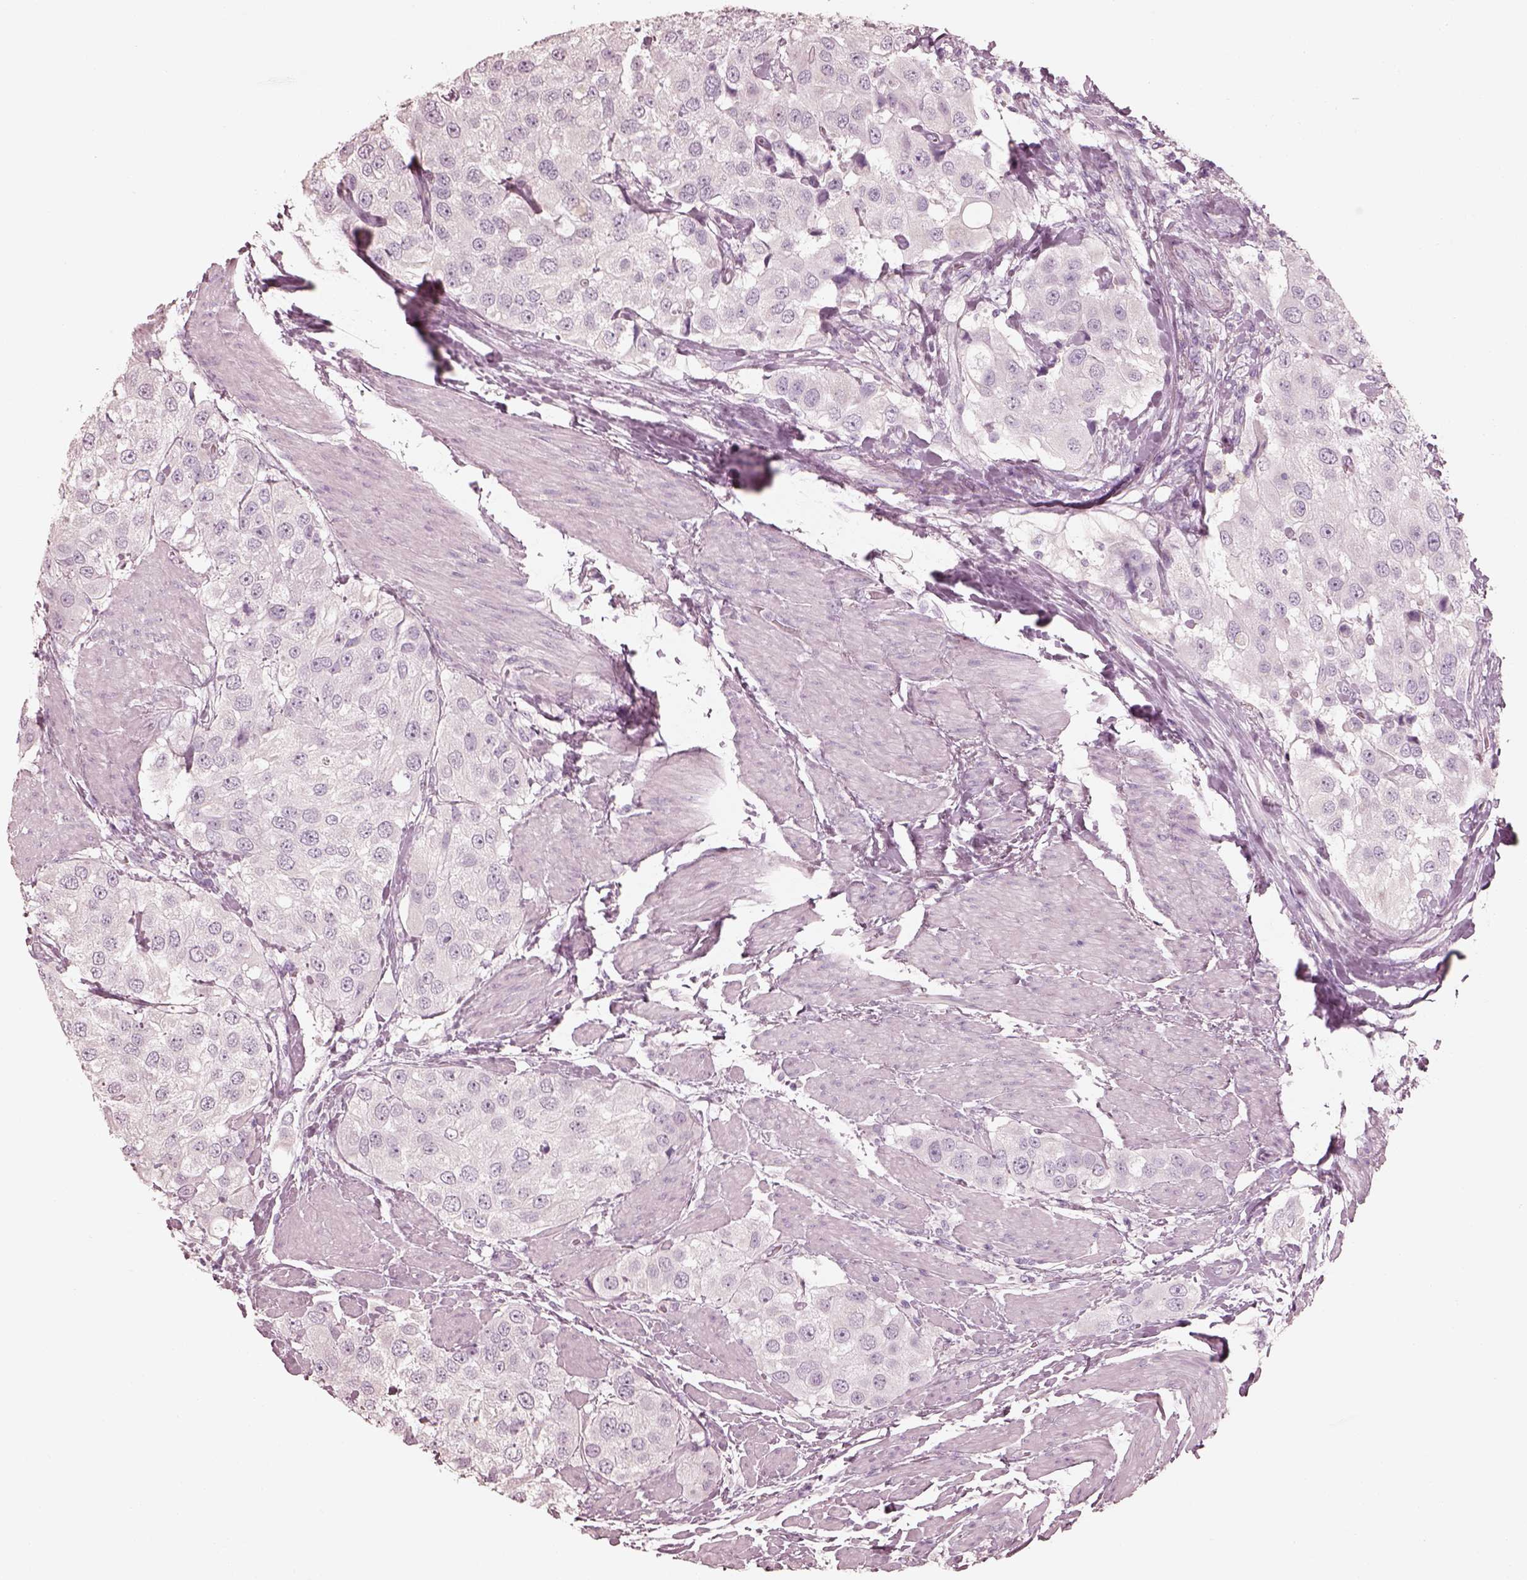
{"staining": {"intensity": "negative", "quantity": "none", "location": "none"}, "tissue": "urothelial cancer", "cell_type": "Tumor cells", "image_type": "cancer", "snomed": [{"axis": "morphology", "description": "Urothelial carcinoma, High grade"}, {"axis": "topography", "description": "Urinary bladder"}], "caption": "This histopathology image is of urothelial cancer stained with IHC to label a protein in brown with the nuclei are counter-stained blue. There is no staining in tumor cells.", "gene": "ZP4", "patient": {"sex": "female", "age": 64}}